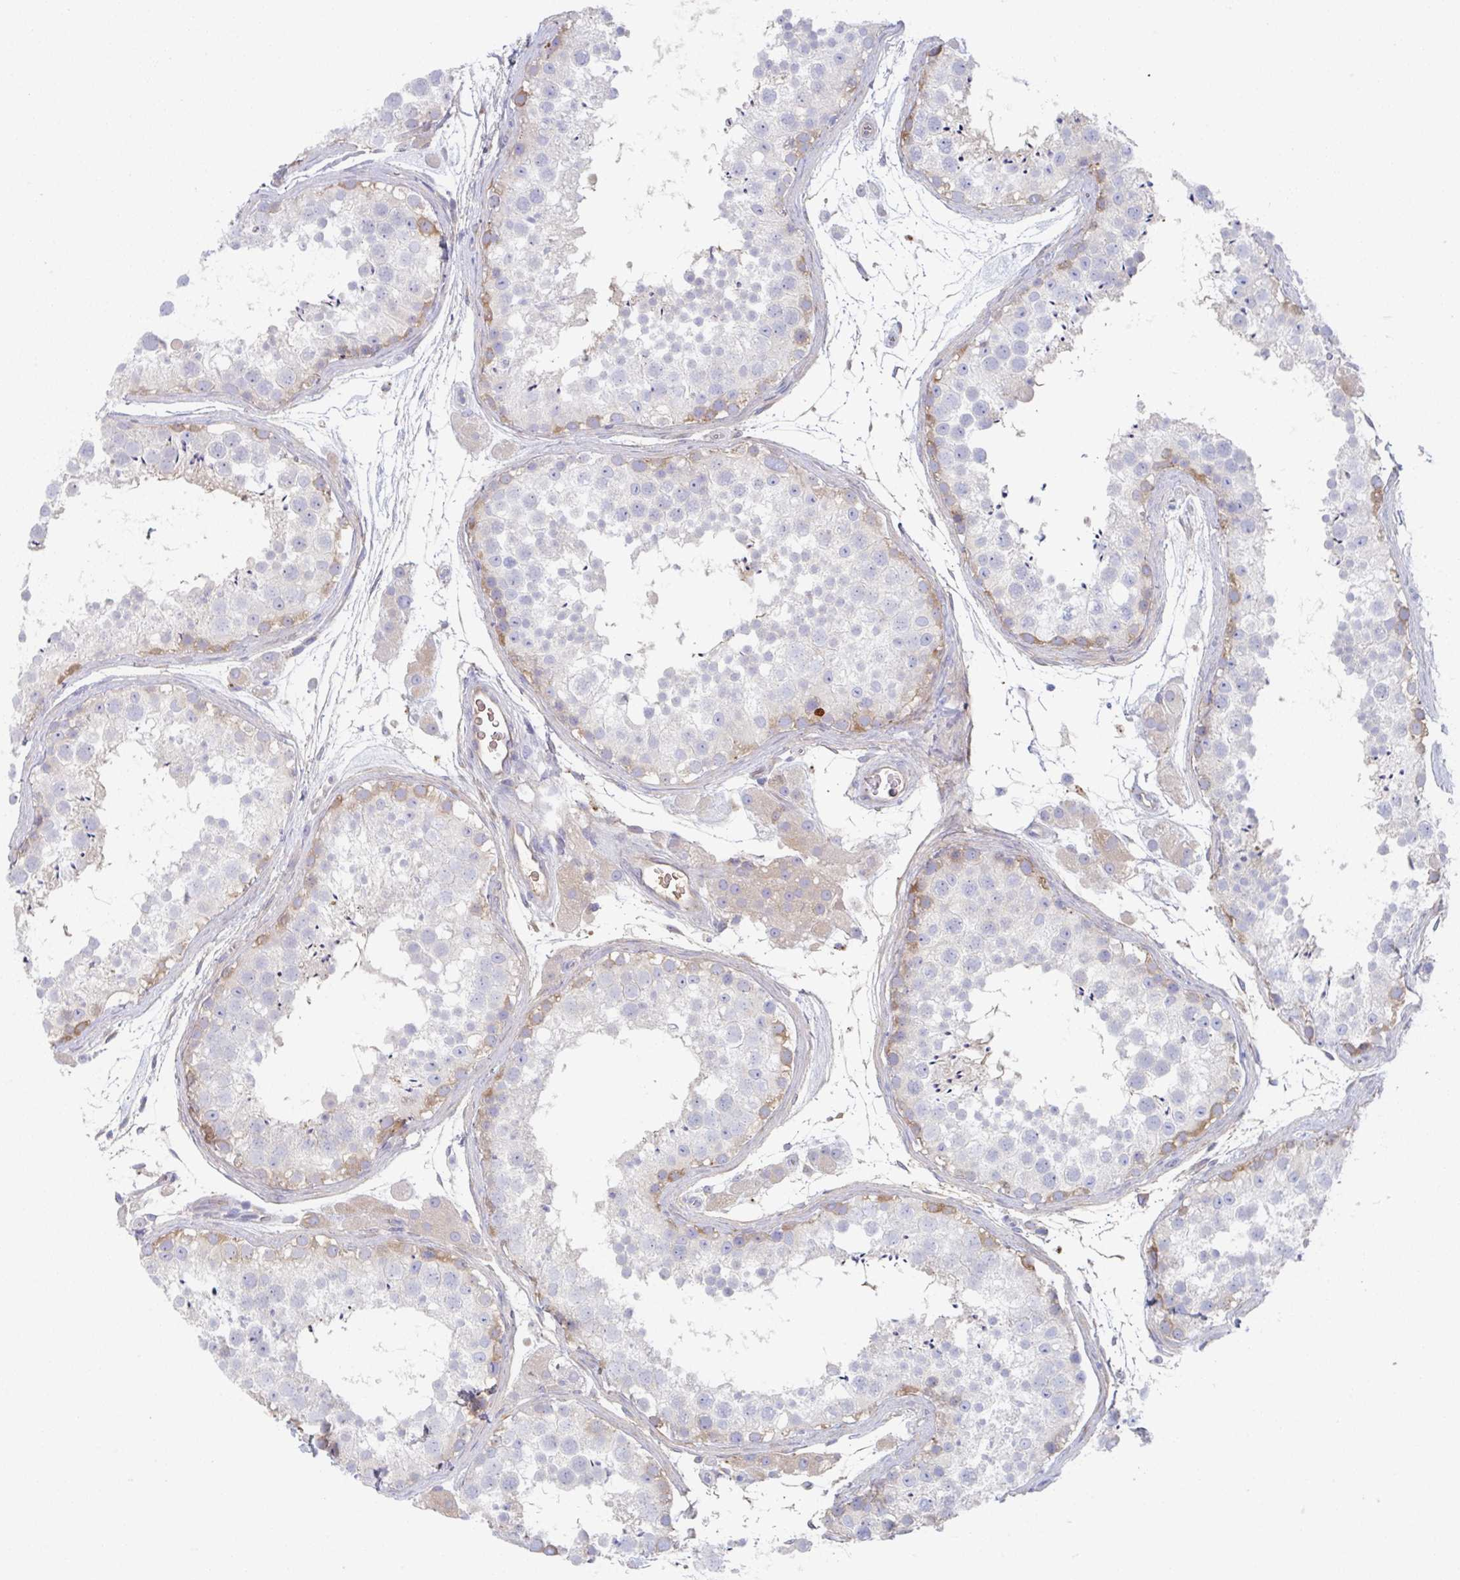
{"staining": {"intensity": "moderate", "quantity": "<25%", "location": "cytoplasmic/membranous"}, "tissue": "testis", "cell_type": "Cells in seminiferous ducts", "image_type": "normal", "snomed": [{"axis": "morphology", "description": "Normal tissue, NOS"}, {"axis": "topography", "description": "Testis"}], "caption": "Immunohistochemical staining of normal testis reveals moderate cytoplasmic/membranous protein expression in approximately <25% of cells in seminiferous ducts.", "gene": "AMPD2", "patient": {"sex": "male", "age": 41}}